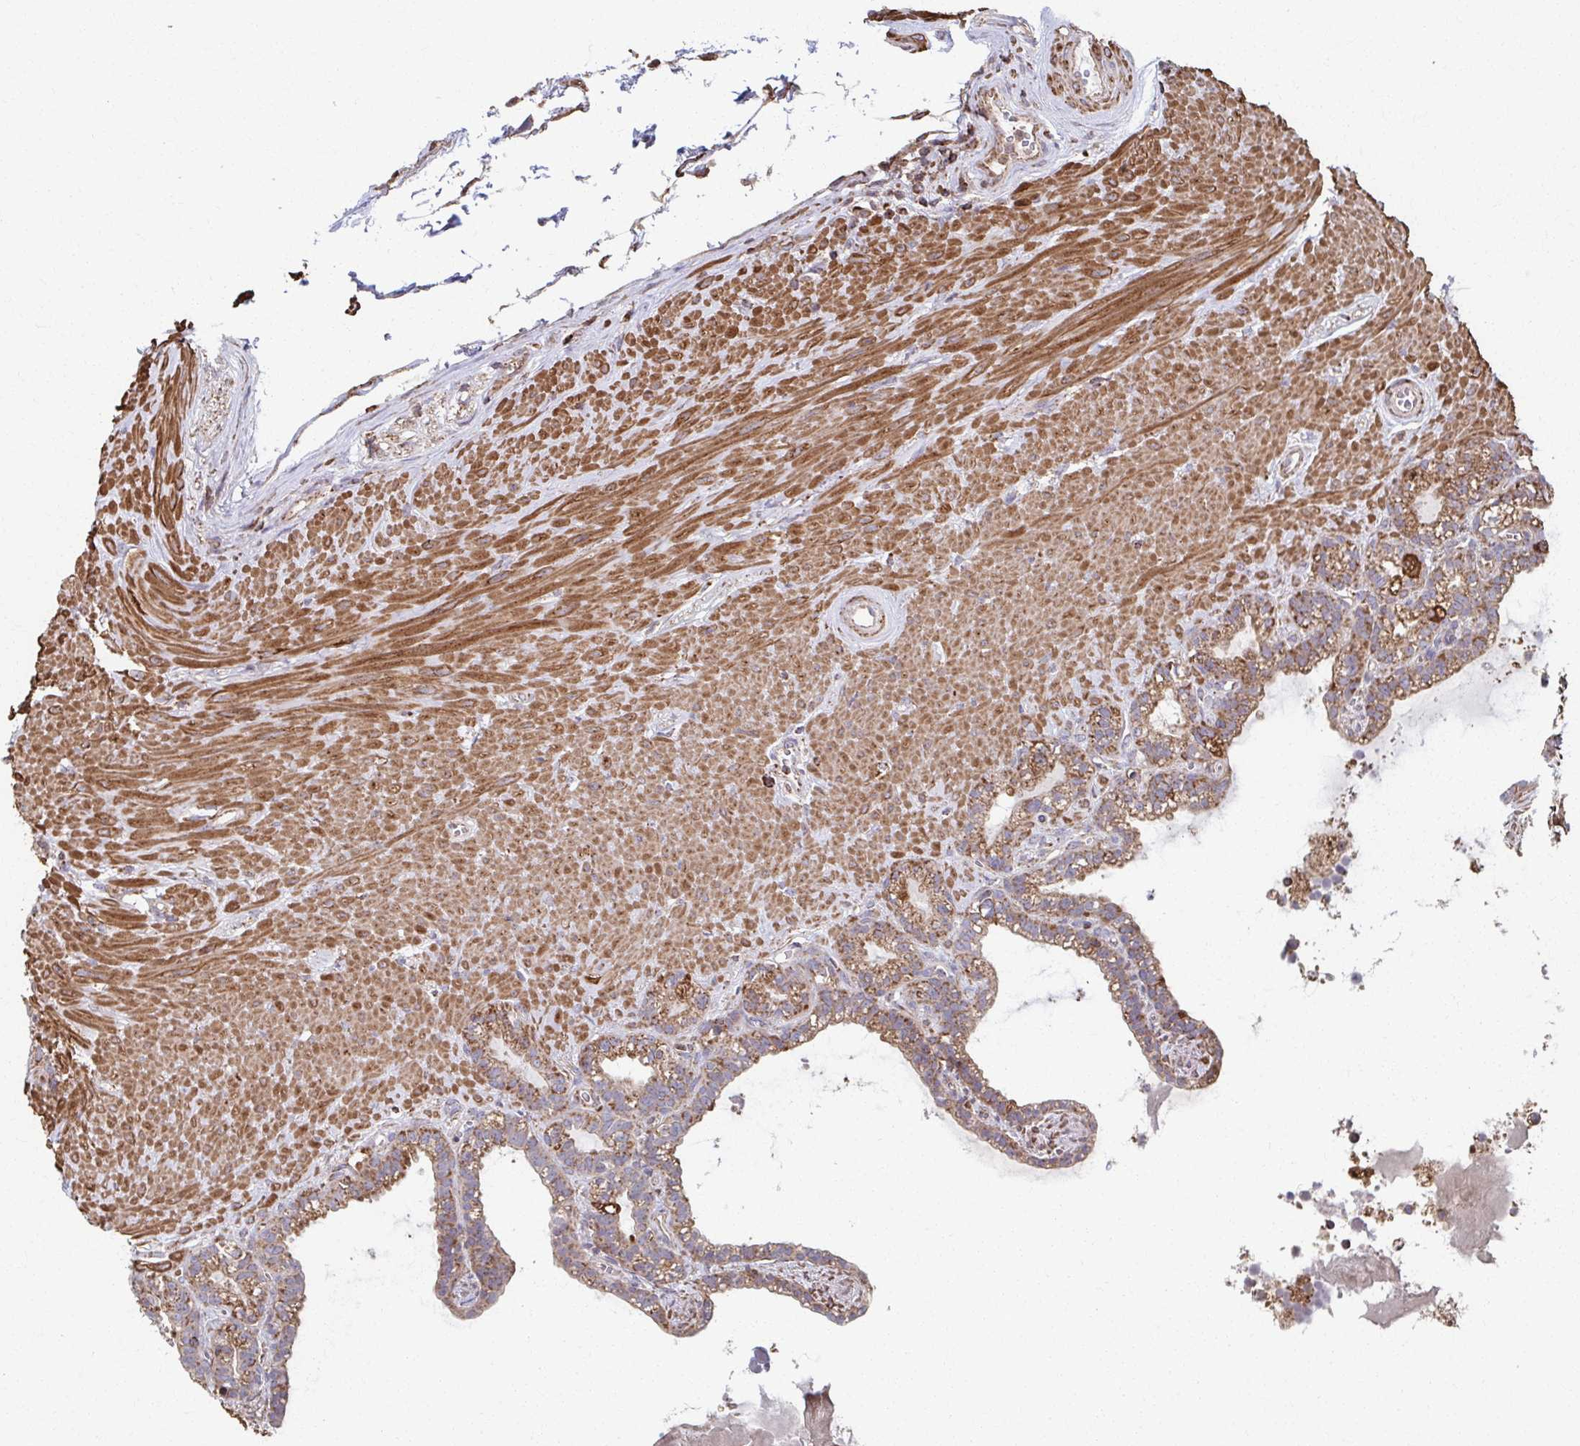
{"staining": {"intensity": "moderate", "quantity": ">75%", "location": "cytoplasmic/membranous"}, "tissue": "seminal vesicle", "cell_type": "Glandular cells", "image_type": "normal", "snomed": [{"axis": "morphology", "description": "Normal tissue, NOS"}, {"axis": "topography", "description": "Seminal veicle"}], "caption": "Normal seminal vesicle reveals moderate cytoplasmic/membranous expression in approximately >75% of glandular cells, visualized by immunohistochemistry. The protein is shown in brown color, while the nuclei are stained blue.", "gene": "KLHL34", "patient": {"sex": "male", "age": 76}}